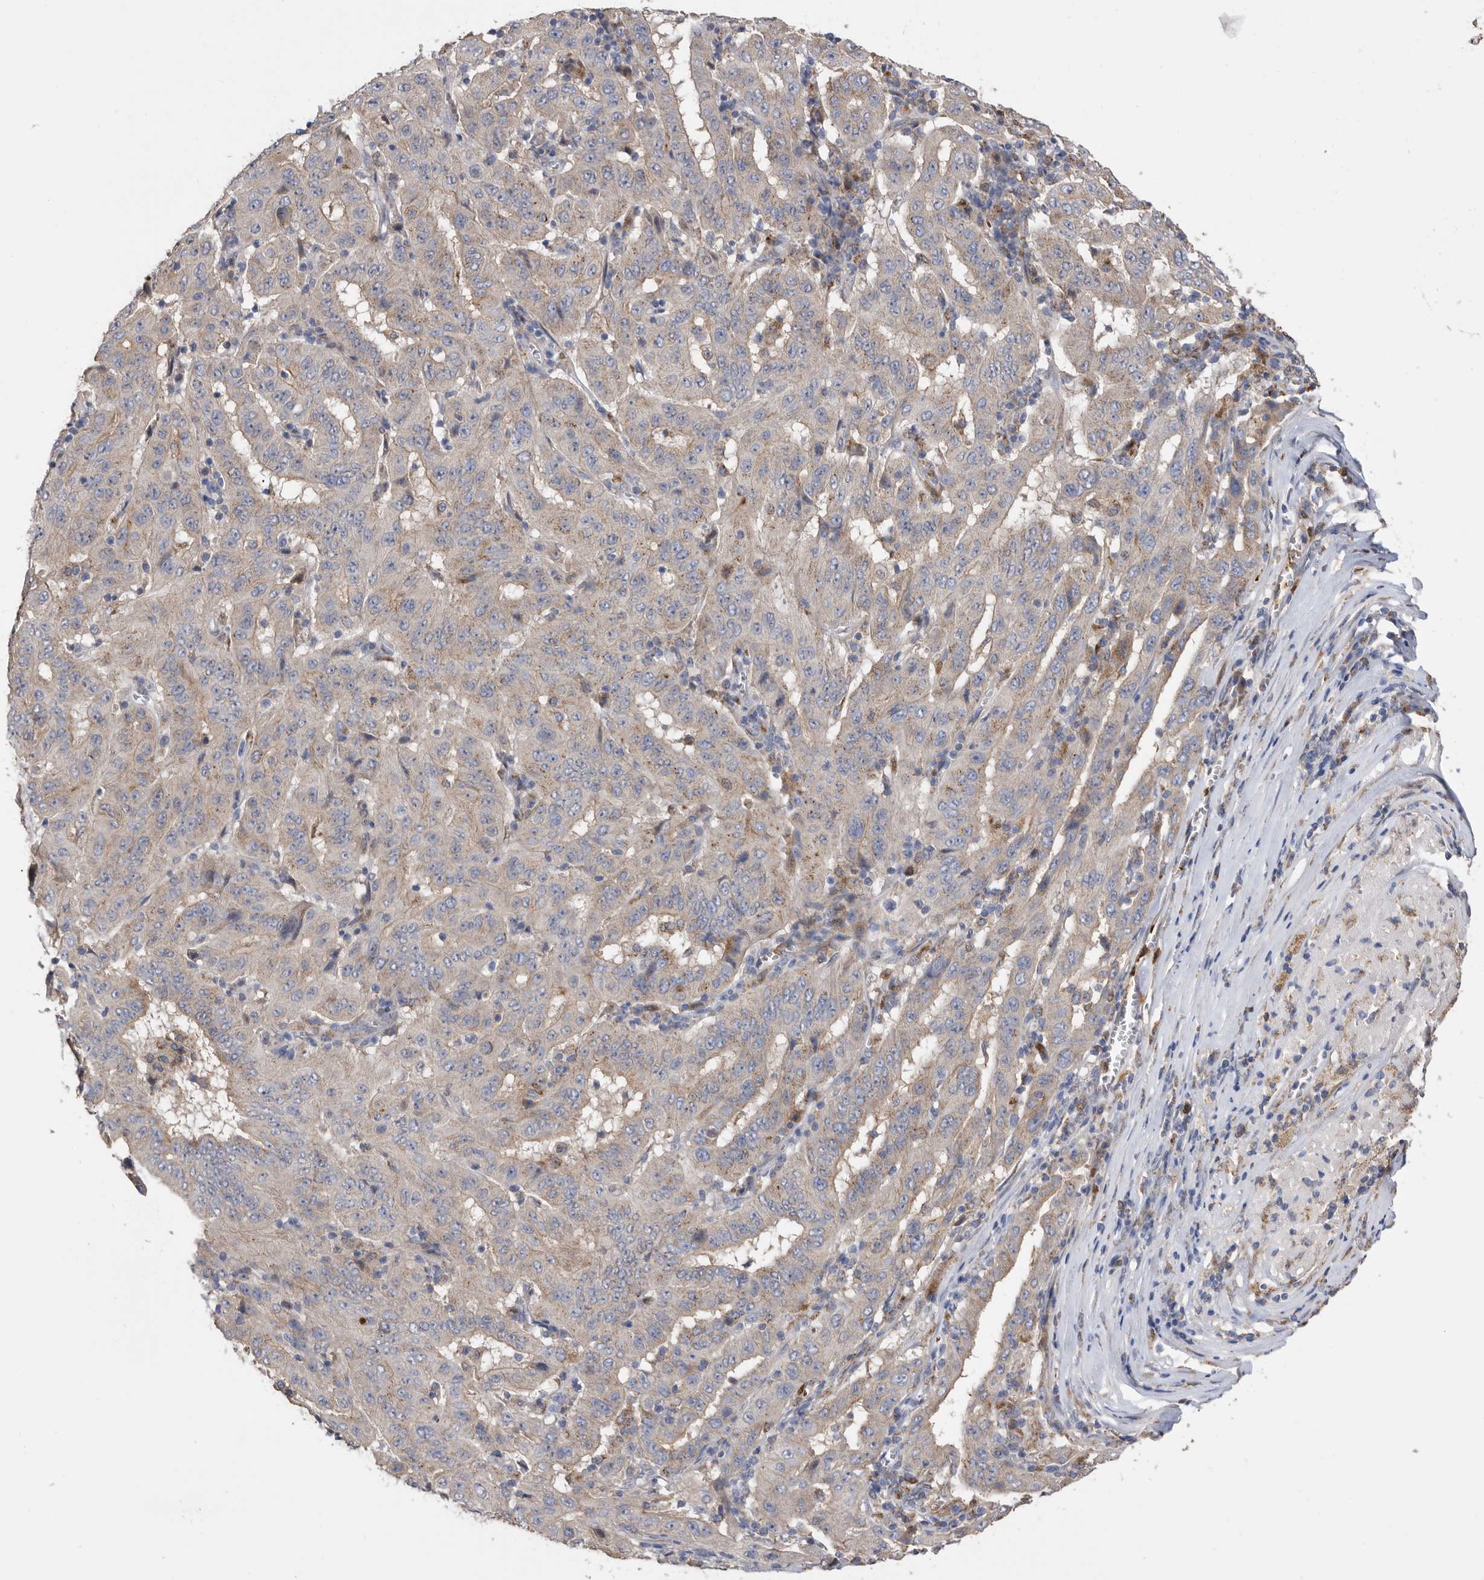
{"staining": {"intensity": "weak", "quantity": ">75%", "location": "cytoplasmic/membranous"}, "tissue": "pancreatic cancer", "cell_type": "Tumor cells", "image_type": "cancer", "snomed": [{"axis": "morphology", "description": "Adenocarcinoma, NOS"}, {"axis": "topography", "description": "Pancreas"}], "caption": "About >75% of tumor cells in human pancreatic adenocarcinoma show weak cytoplasmic/membranous protein positivity as visualized by brown immunohistochemical staining.", "gene": "CRISPLD2", "patient": {"sex": "male", "age": 63}}